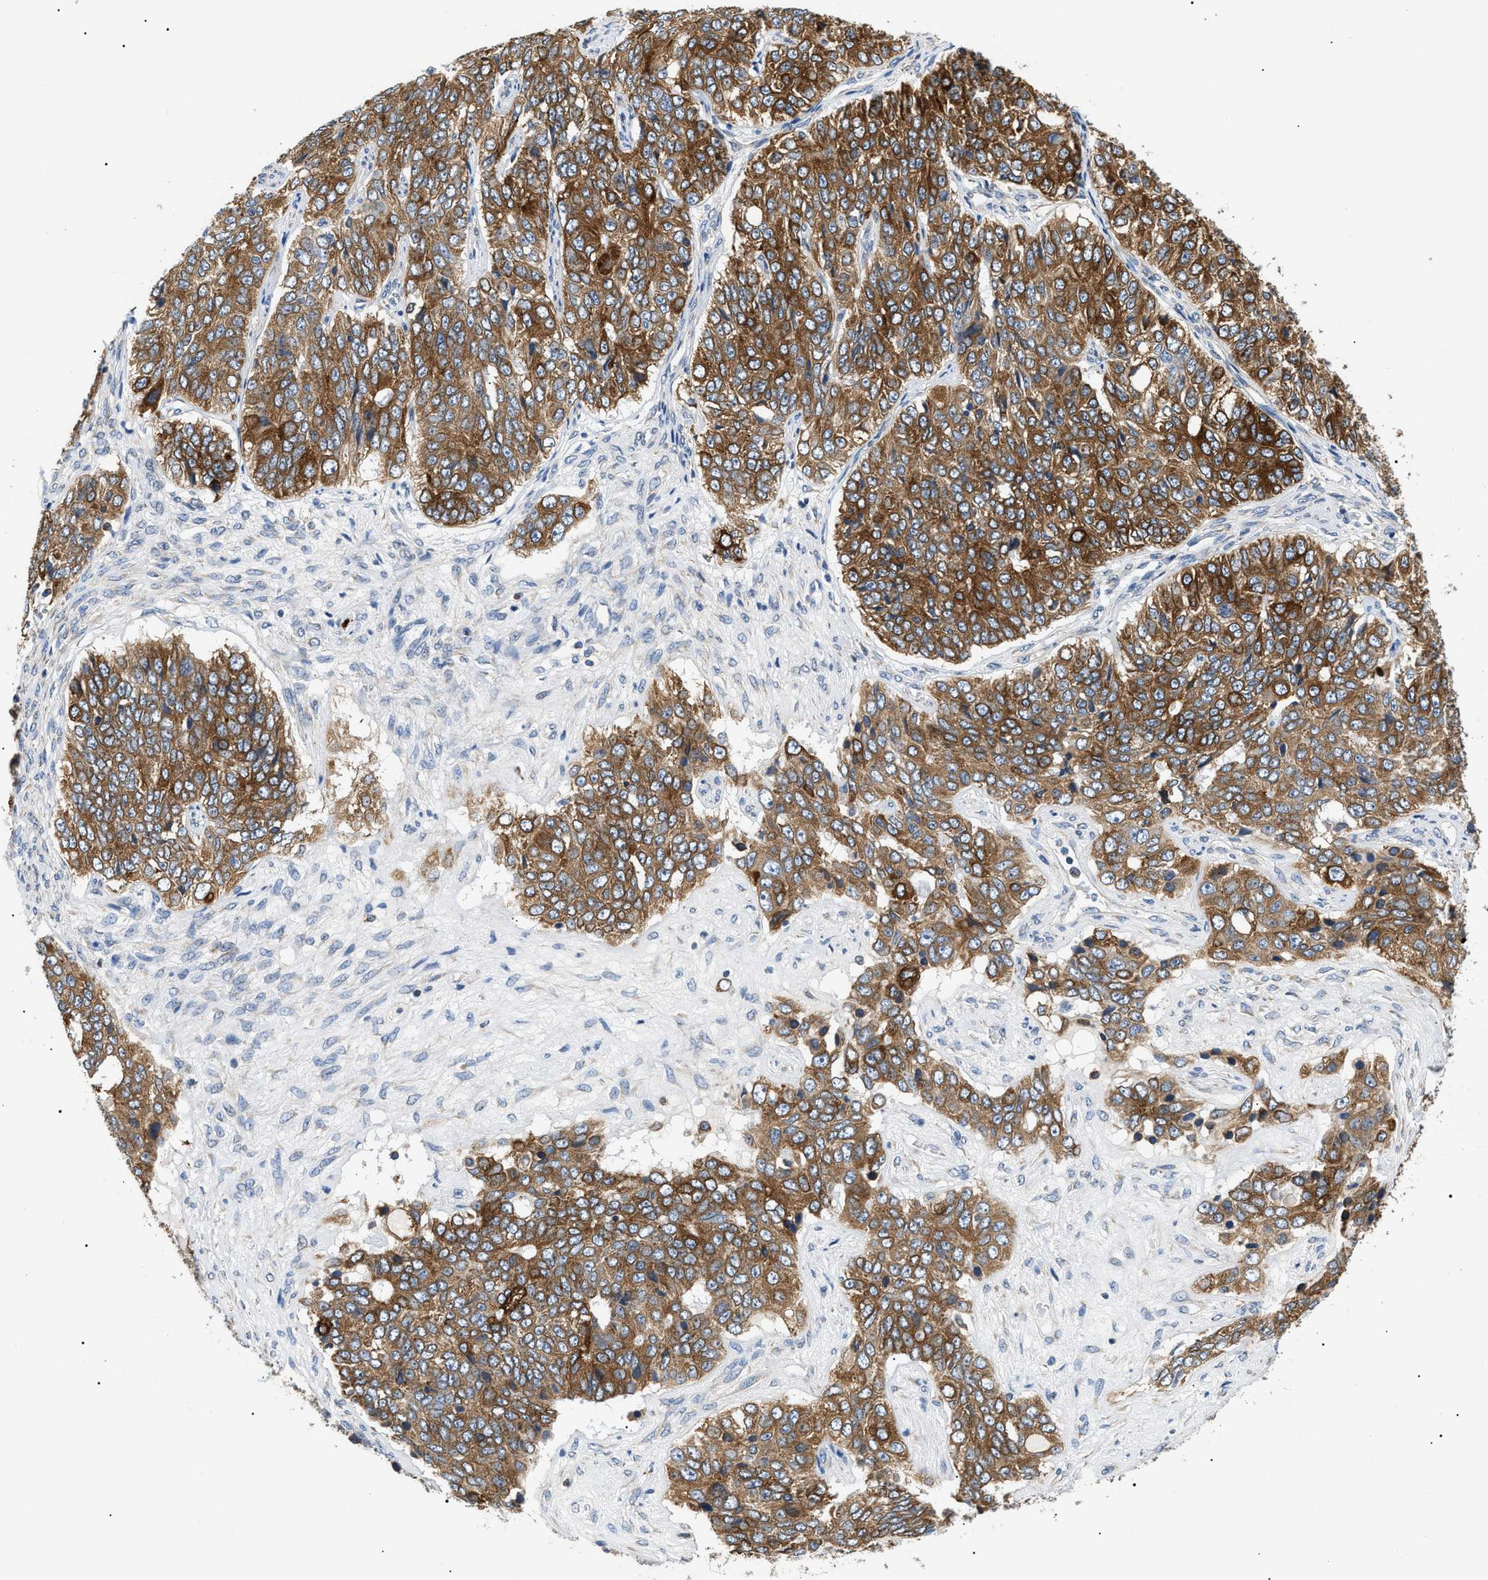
{"staining": {"intensity": "strong", "quantity": ">75%", "location": "cytoplasmic/membranous"}, "tissue": "ovarian cancer", "cell_type": "Tumor cells", "image_type": "cancer", "snomed": [{"axis": "morphology", "description": "Carcinoma, endometroid"}, {"axis": "topography", "description": "Ovary"}], "caption": "Strong cytoplasmic/membranous positivity is identified in about >75% of tumor cells in endometroid carcinoma (ovarian).", "gene": "DERL1", "patient": {"sex": "female", "age": 51}}